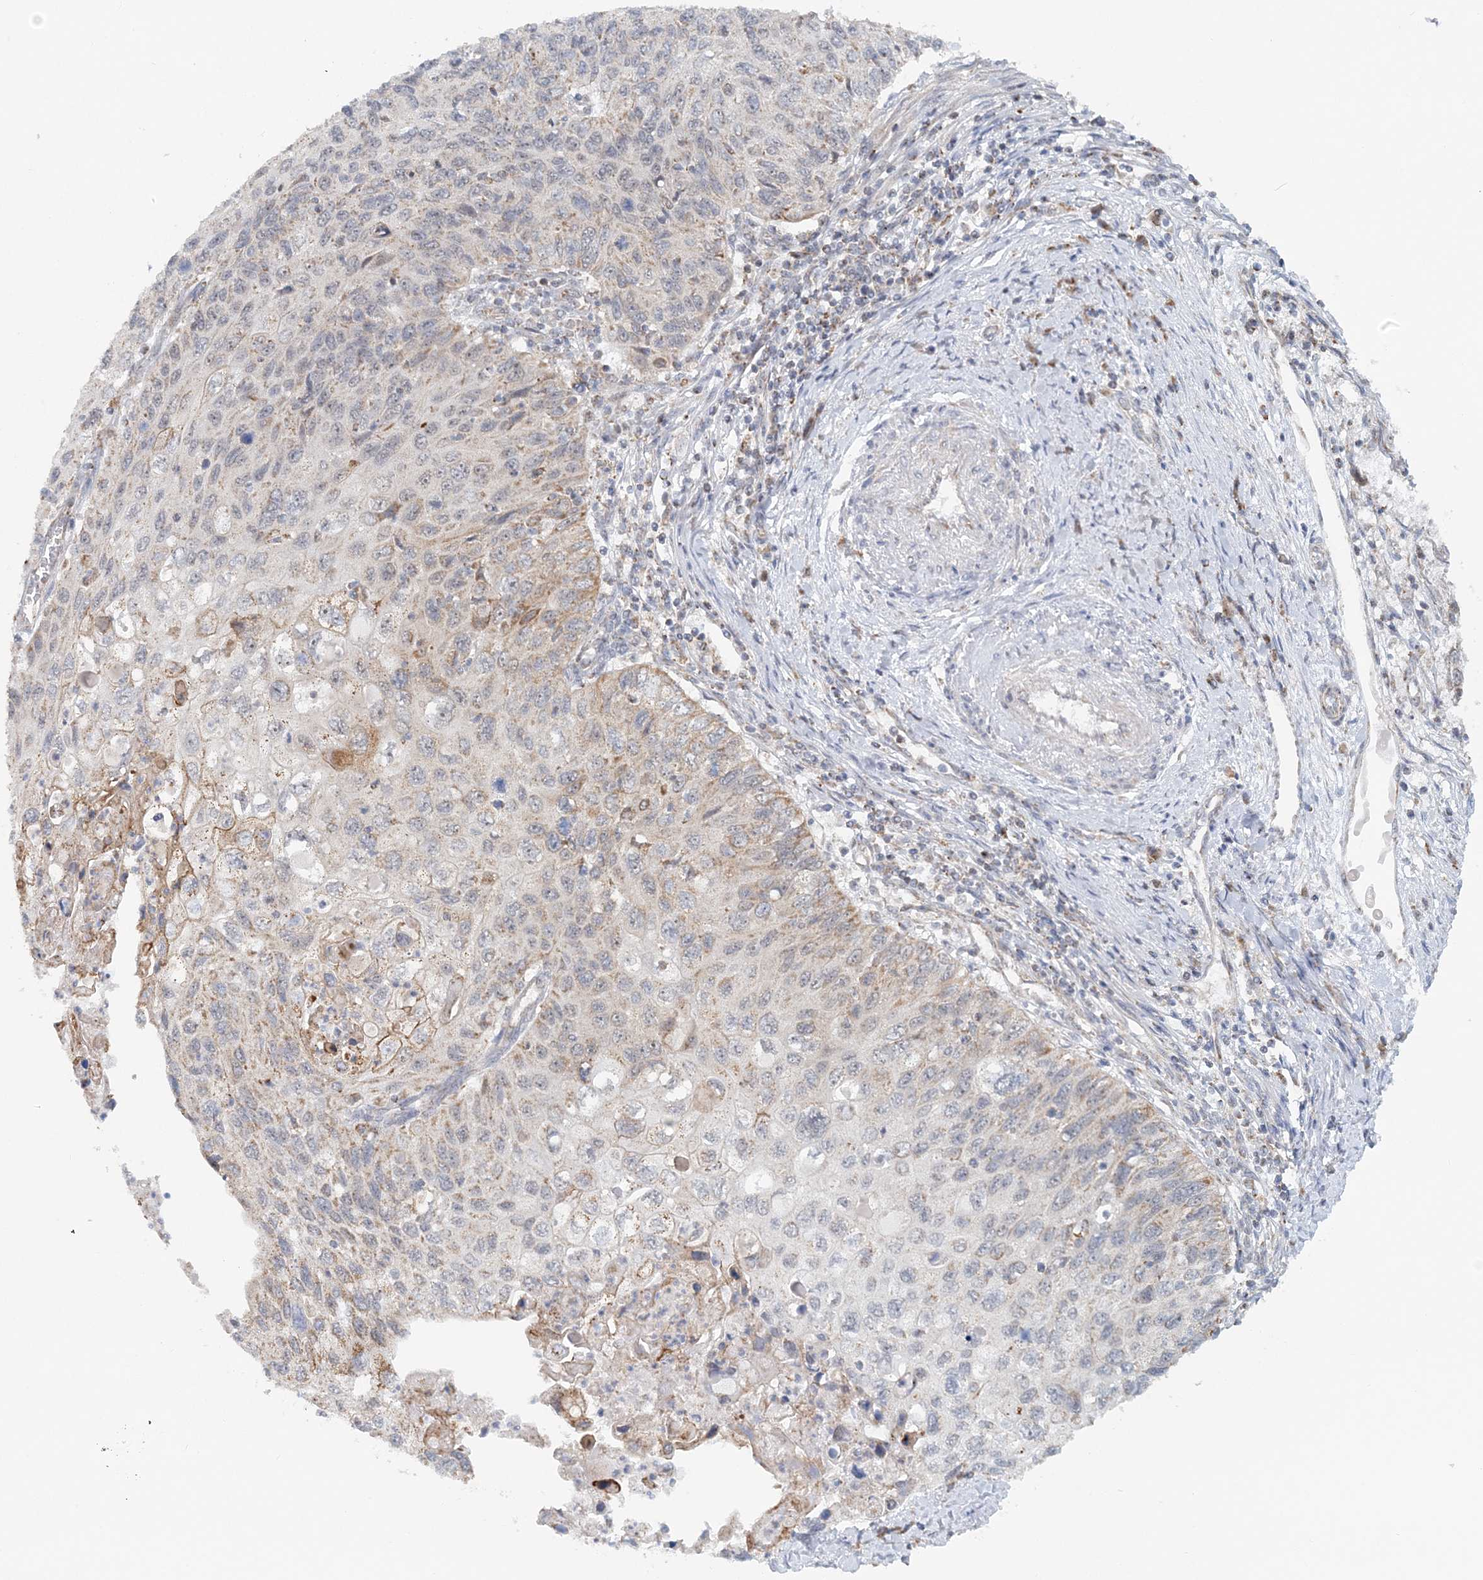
{"staining": {"intensity": "weak", "quantity": "<25%", "location": "cytoplasmic/membranous"}, "tissue": "cervical cancer", "cell_type": "Tumor cells", "image_type": "cancer", "snomed": [{"axis": "morphology", "description": "Squamous cell carcinoma, NOS"}, {"axis": "topography", "description": "Cervix"}], "caption": "IHC of cervical cancer demonstrates no expression in tumor cells.", "gene": "RNF150", "patient": {"sex": "female", "age": 70}}